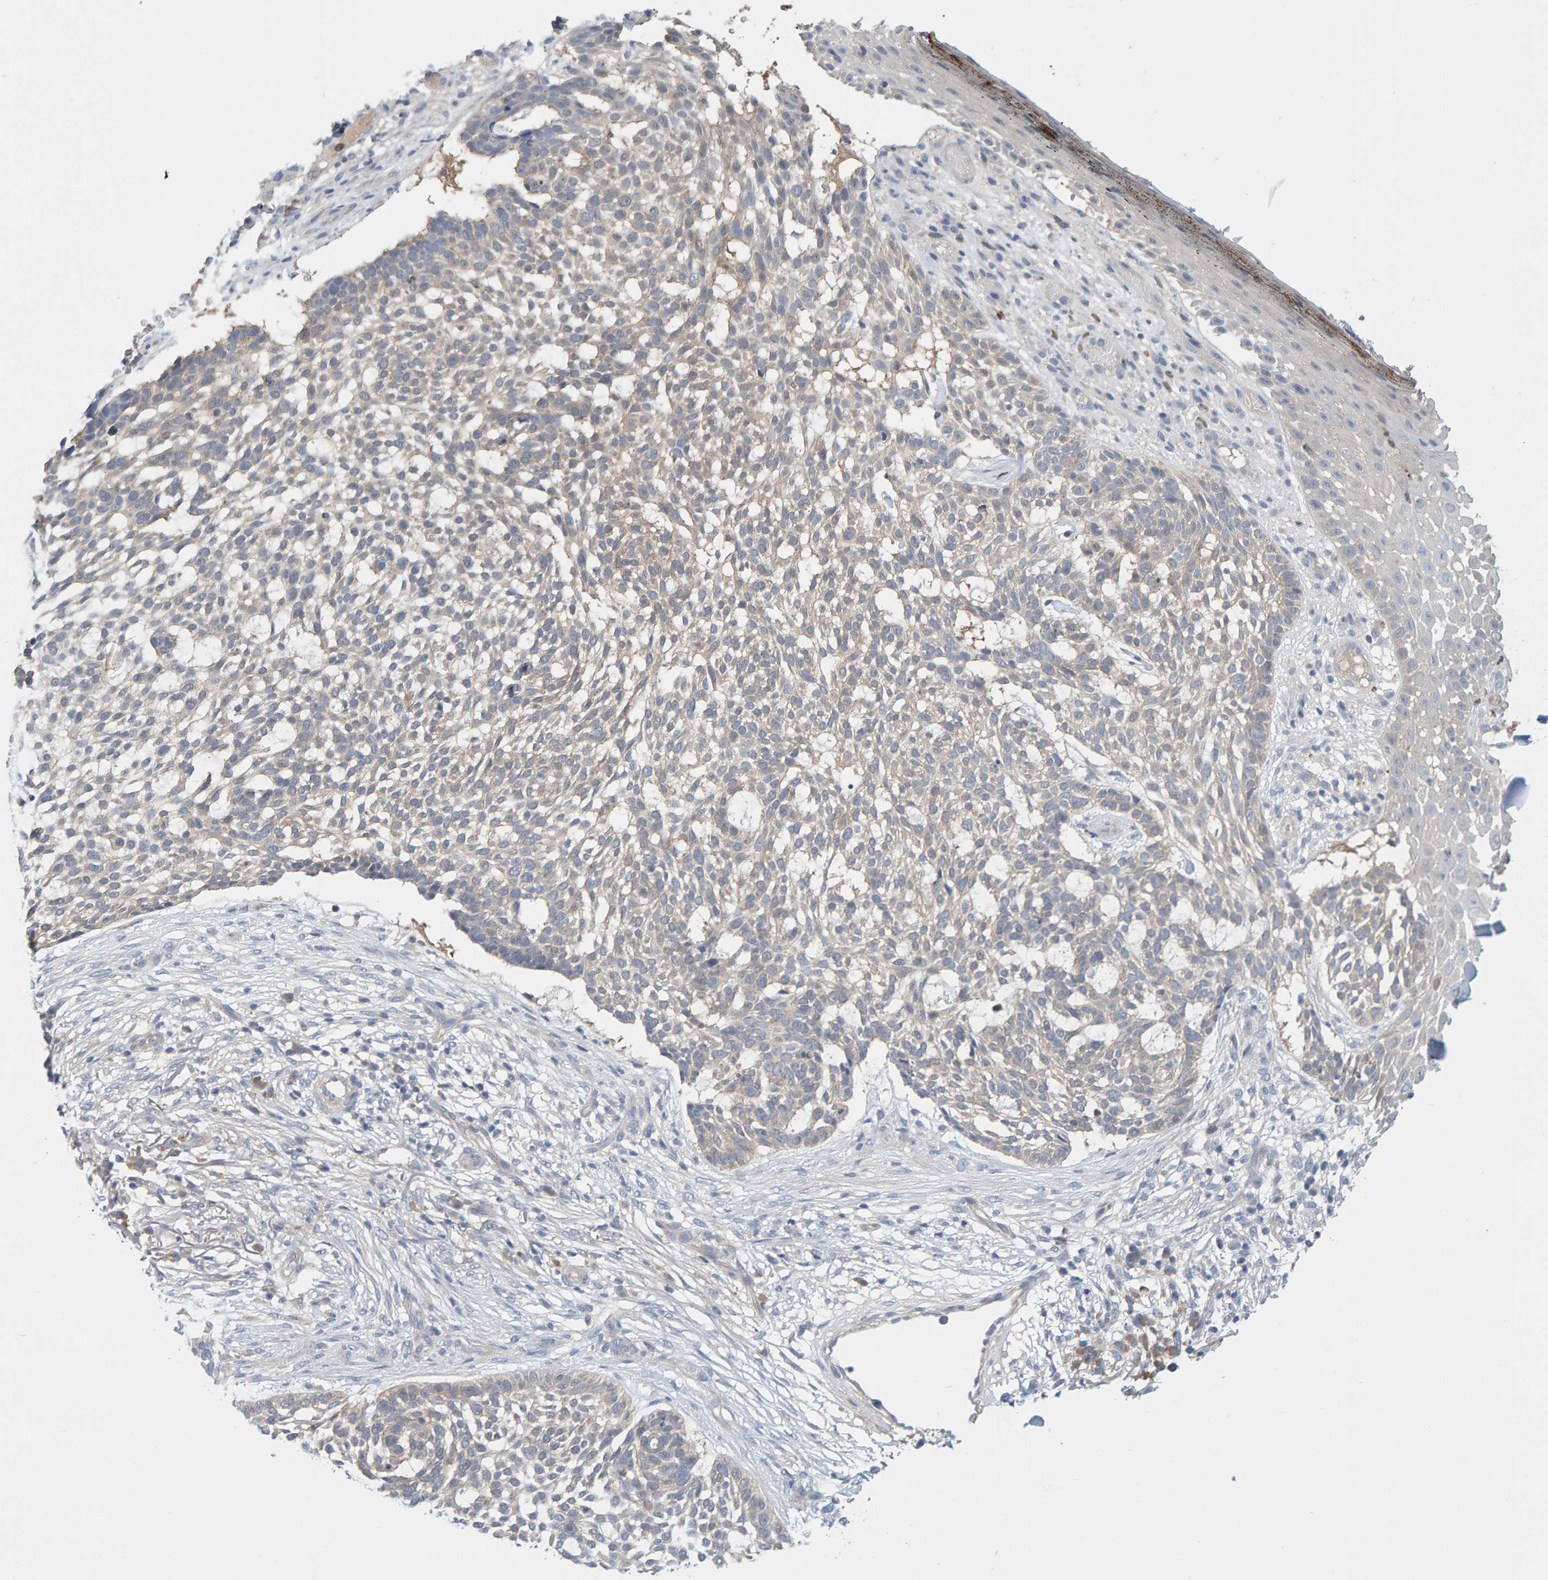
{"staining": {"intensity": "weak", "quantity": "<25%", "location": "cytoplasmic/membranous"}, "tissue": "skin cancer", "cell_type": "Tumor cells", "image_type": "cancer", "snomed": [{"axis": "morphology", "description": "Basal cell carcinoma"}, {"axis": "topography", "description": "Skin"}], "caption": "Skin cancer (basal cell carcinoma) was stained to show a protein in brown. There is no significant expression in tumor cells. The staining was performed using DAB (3,3'-diaminobenzidine) to visualize the protein expression in brown, while the nuclei were stained in blue with hematoxylin (Magnification: 20x).", "gene": "TATDN1", "patient": {"sex": "female", "age": 64}}